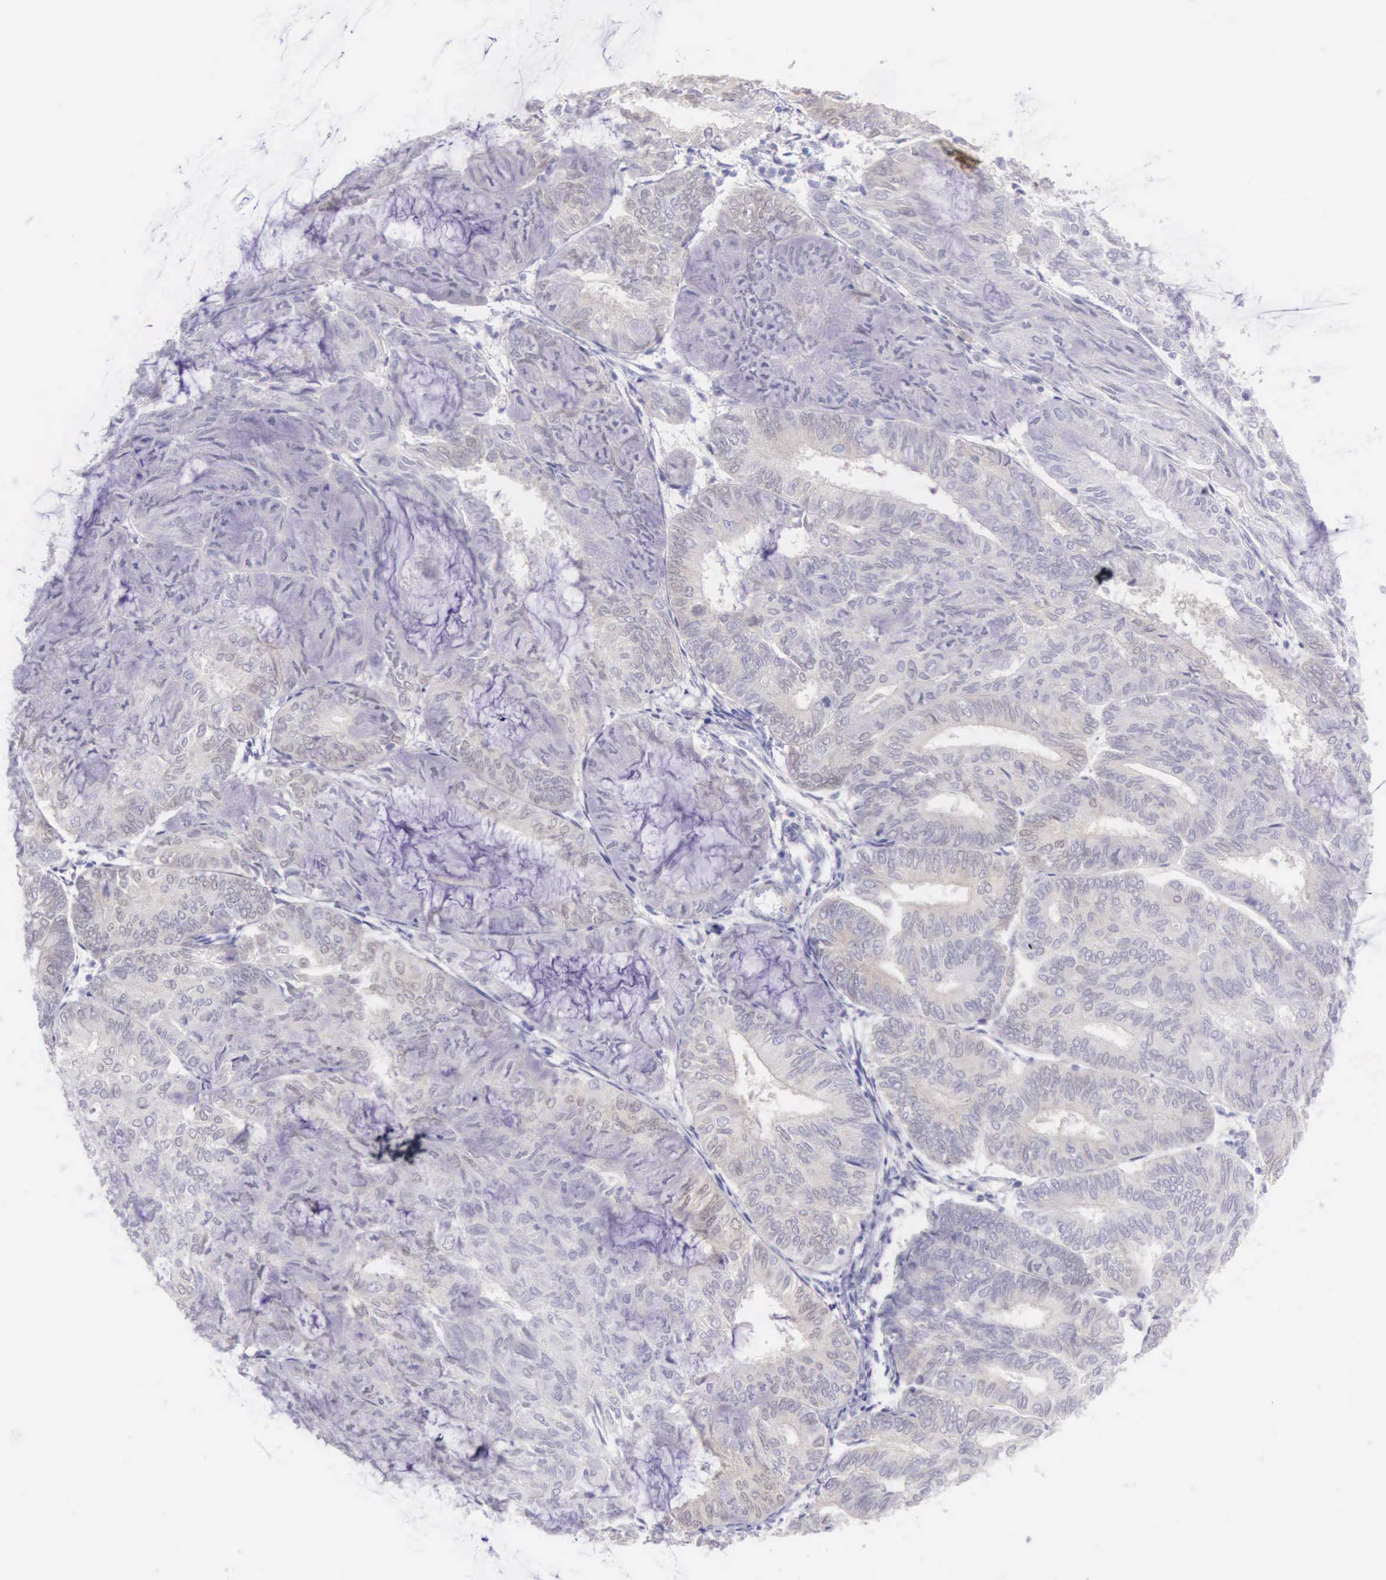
{"staining": {"intensity": "weak", "quantity": ">75%", "location": "cytoplasmic/membranous"}, "tissue": "endometrial cancer", "cell_type": "Tumor cells", "image_type": "cancer", "snomed": [{"axis": "morphology", "description": "Adenocarcinoma, NOS"}, {"axis": "topography", "description": "Endometrium"}], "caption": "Human endometrial cancer (adenocarcinoma) stained with a brown dye exhibits weak cytoplasmic/membranous positive positivity in about >75% of tumor cells.", "gene": "ARFGAP3", "patient": {"sex": "female", "age": 59}}